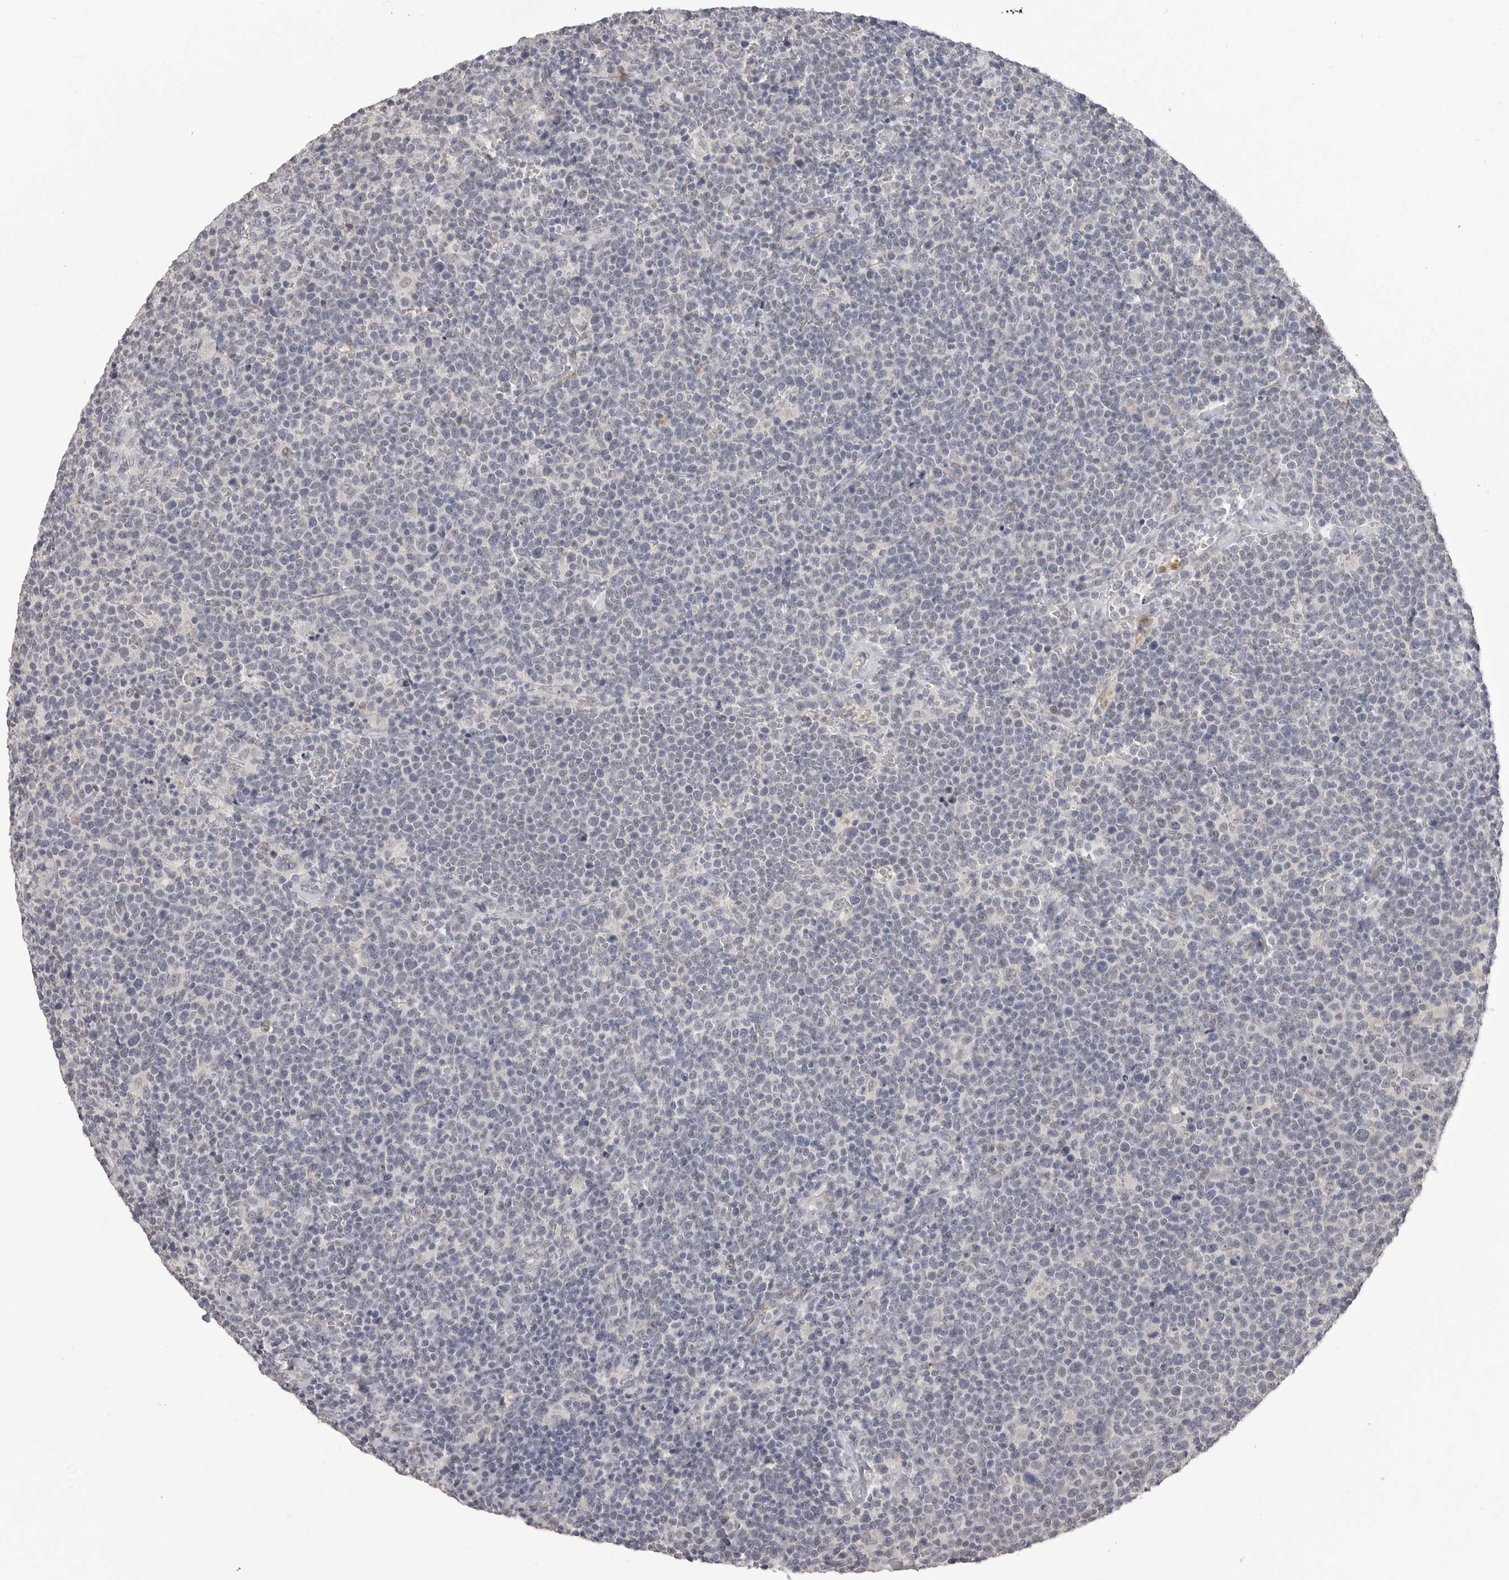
{"staining": {"intensity": "negative", "quantity": "none", "location": "none"}, "tissue": "lymphoma", "cell_type": "Tumor cells", "image_type": "cancer", "snomed": [{"axis": "morphology", "description": "Malignant lymphoma, non-Hodgkin's type, High grade"}, {"axis": "topography", "description": "Lymph node"}], "caption": "Tumor cells show no significant protein staining in lymphoma.", "gene": "PLEKHF1", "patient": {"sex": "male", "age": 61}}